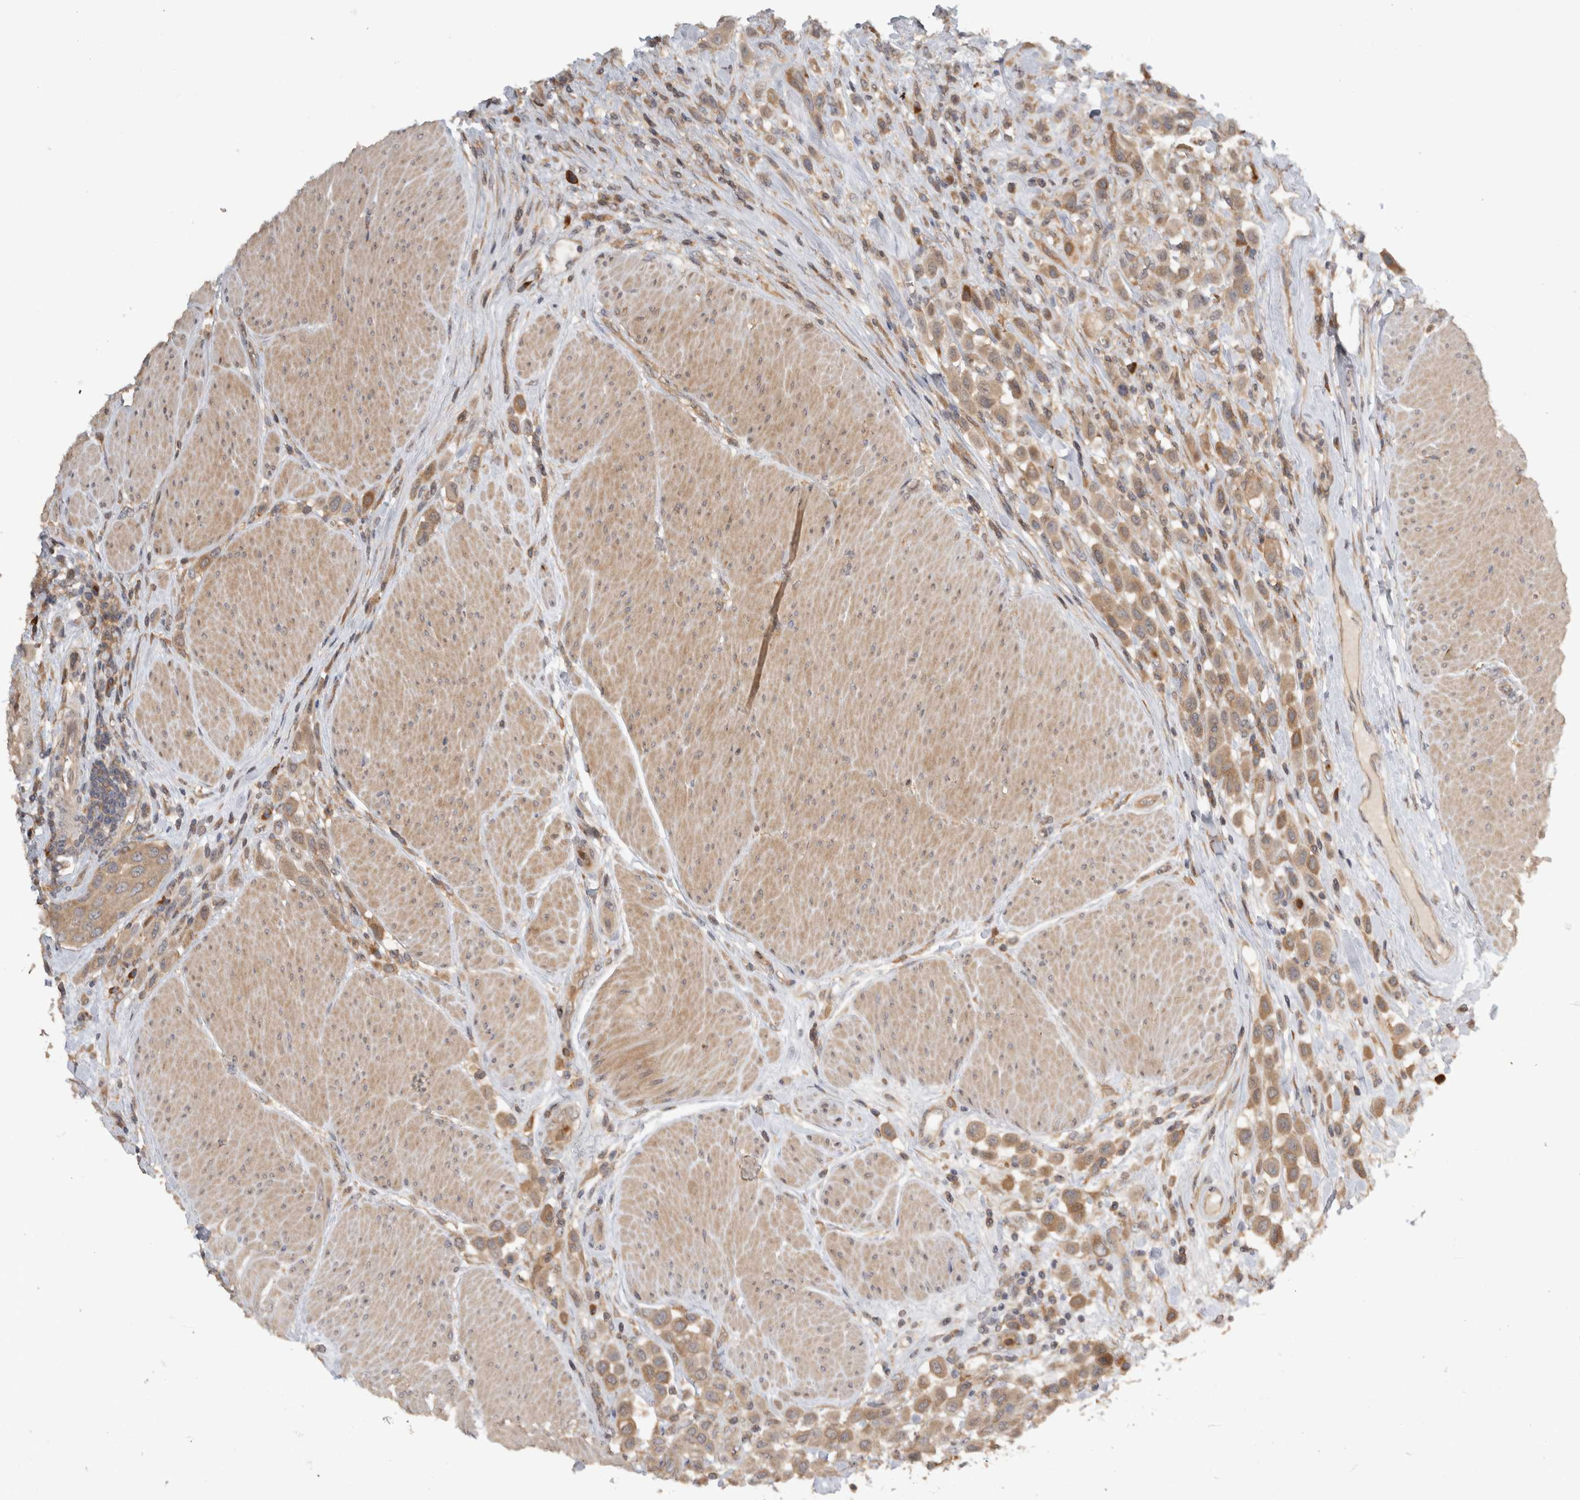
{"staining": {"intensity": "moderate", "quantity": ">75%", "location": "cytoplasmic/membranous"}, "tissue": "urothelial cancer", "cell_type": "Tumor cells", "image_type": "cancer", "snomed": [{"axis": "morphology", "description": "Urothelial carcinoma, High grade"}, {"axis": "topography", "description": "Urinary bladder"}], "caption": "Urothelial carcinoma (high-grade) stained with a protein marker demonstrates moderate staining in tumor cells.", "gene": "VEPH1", "patient": {"sex": "male", "age": 50}}